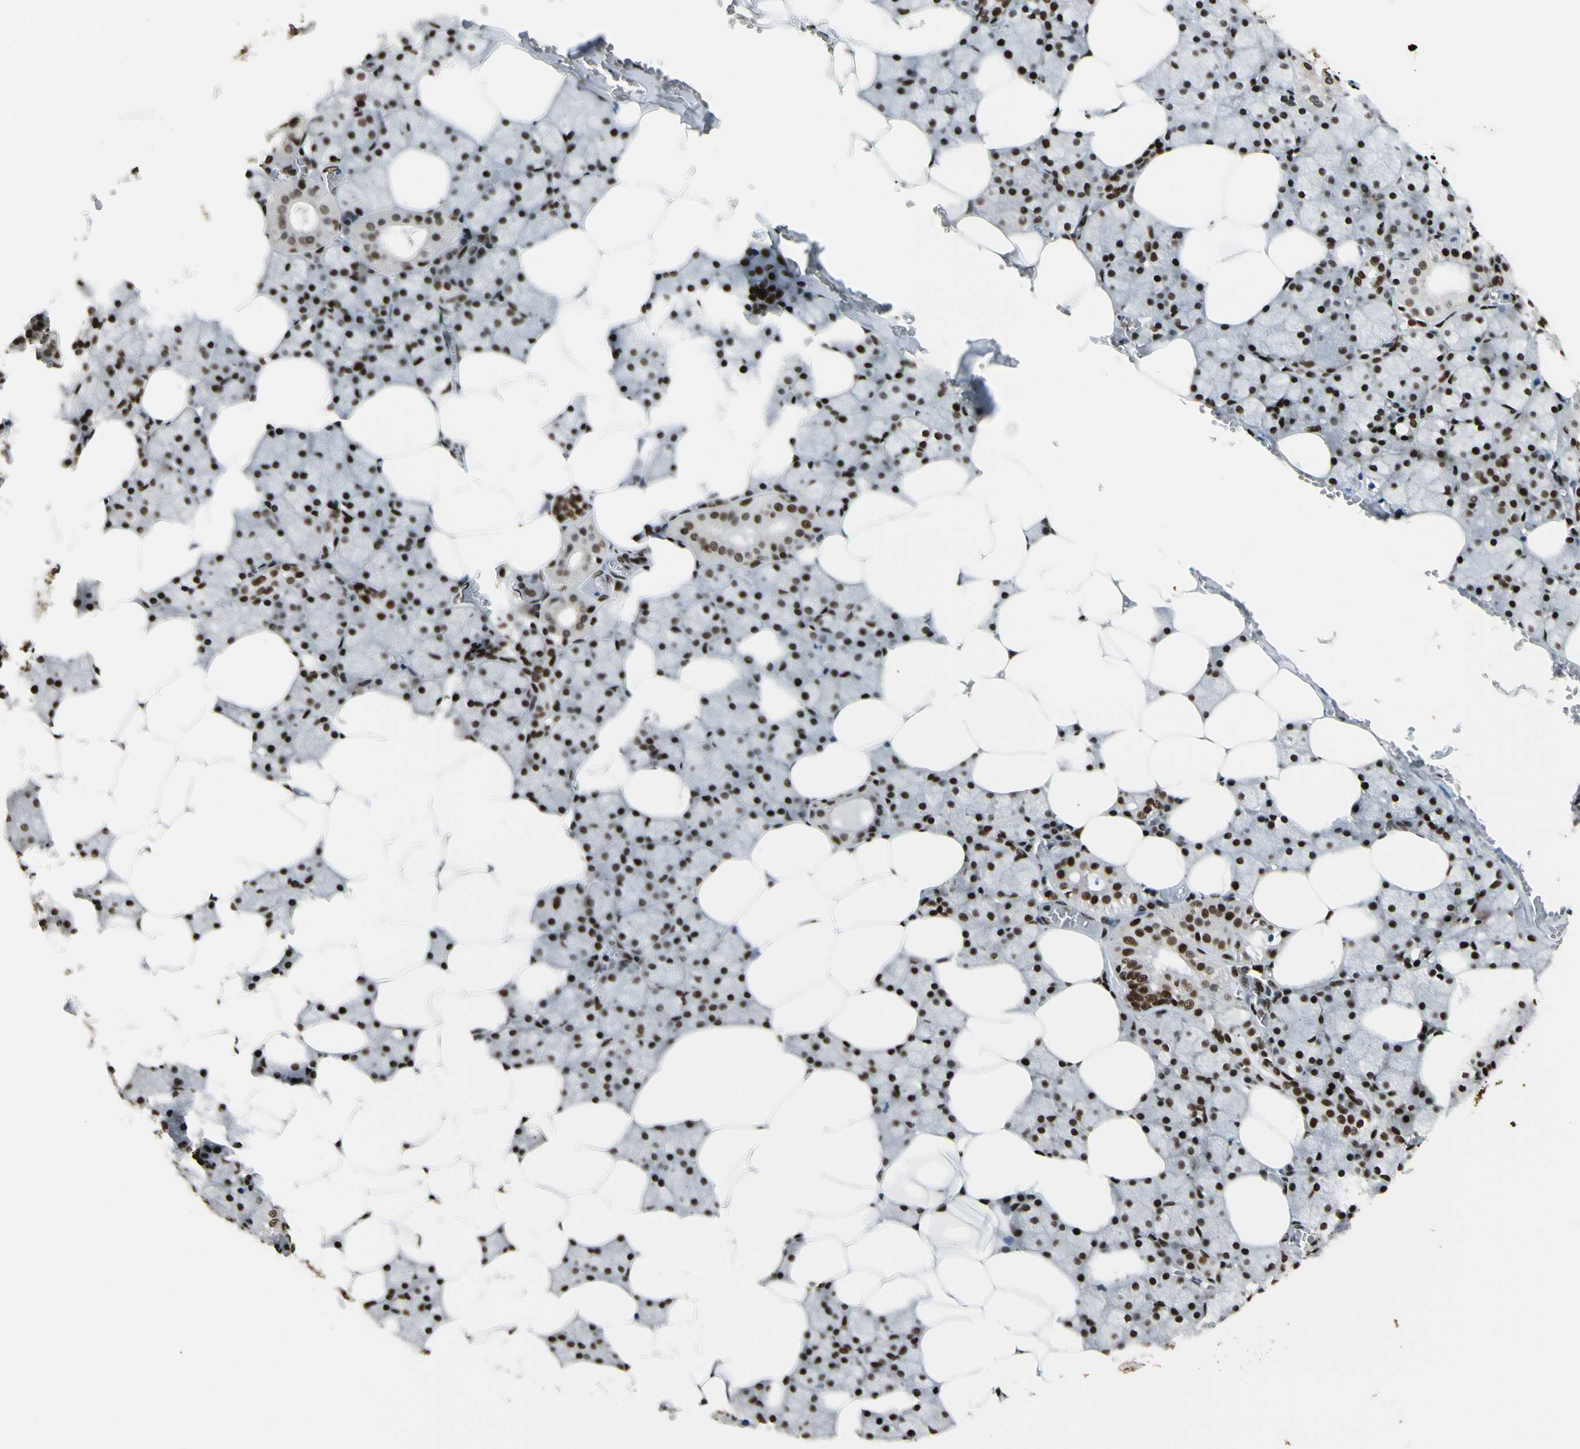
{"staining": {"intensity": "strong", "quantity": ">75%", "location": "nuclear"}, "tissue": "salivary gland", "cell_type": "Glandular cells", "image_type": "normal", "snomed": [{"axis": "morphology", "description": "Normal tissue, NOS"}, {"axis": "topography", "description": "Salivary gland"}], "caption": "A histopathology image of human salivary gland stained for a protein shows strong nuclear brown staining in glandular cells.", "gene": "FUS", "patient": {"sex": "male", "age": 62}}